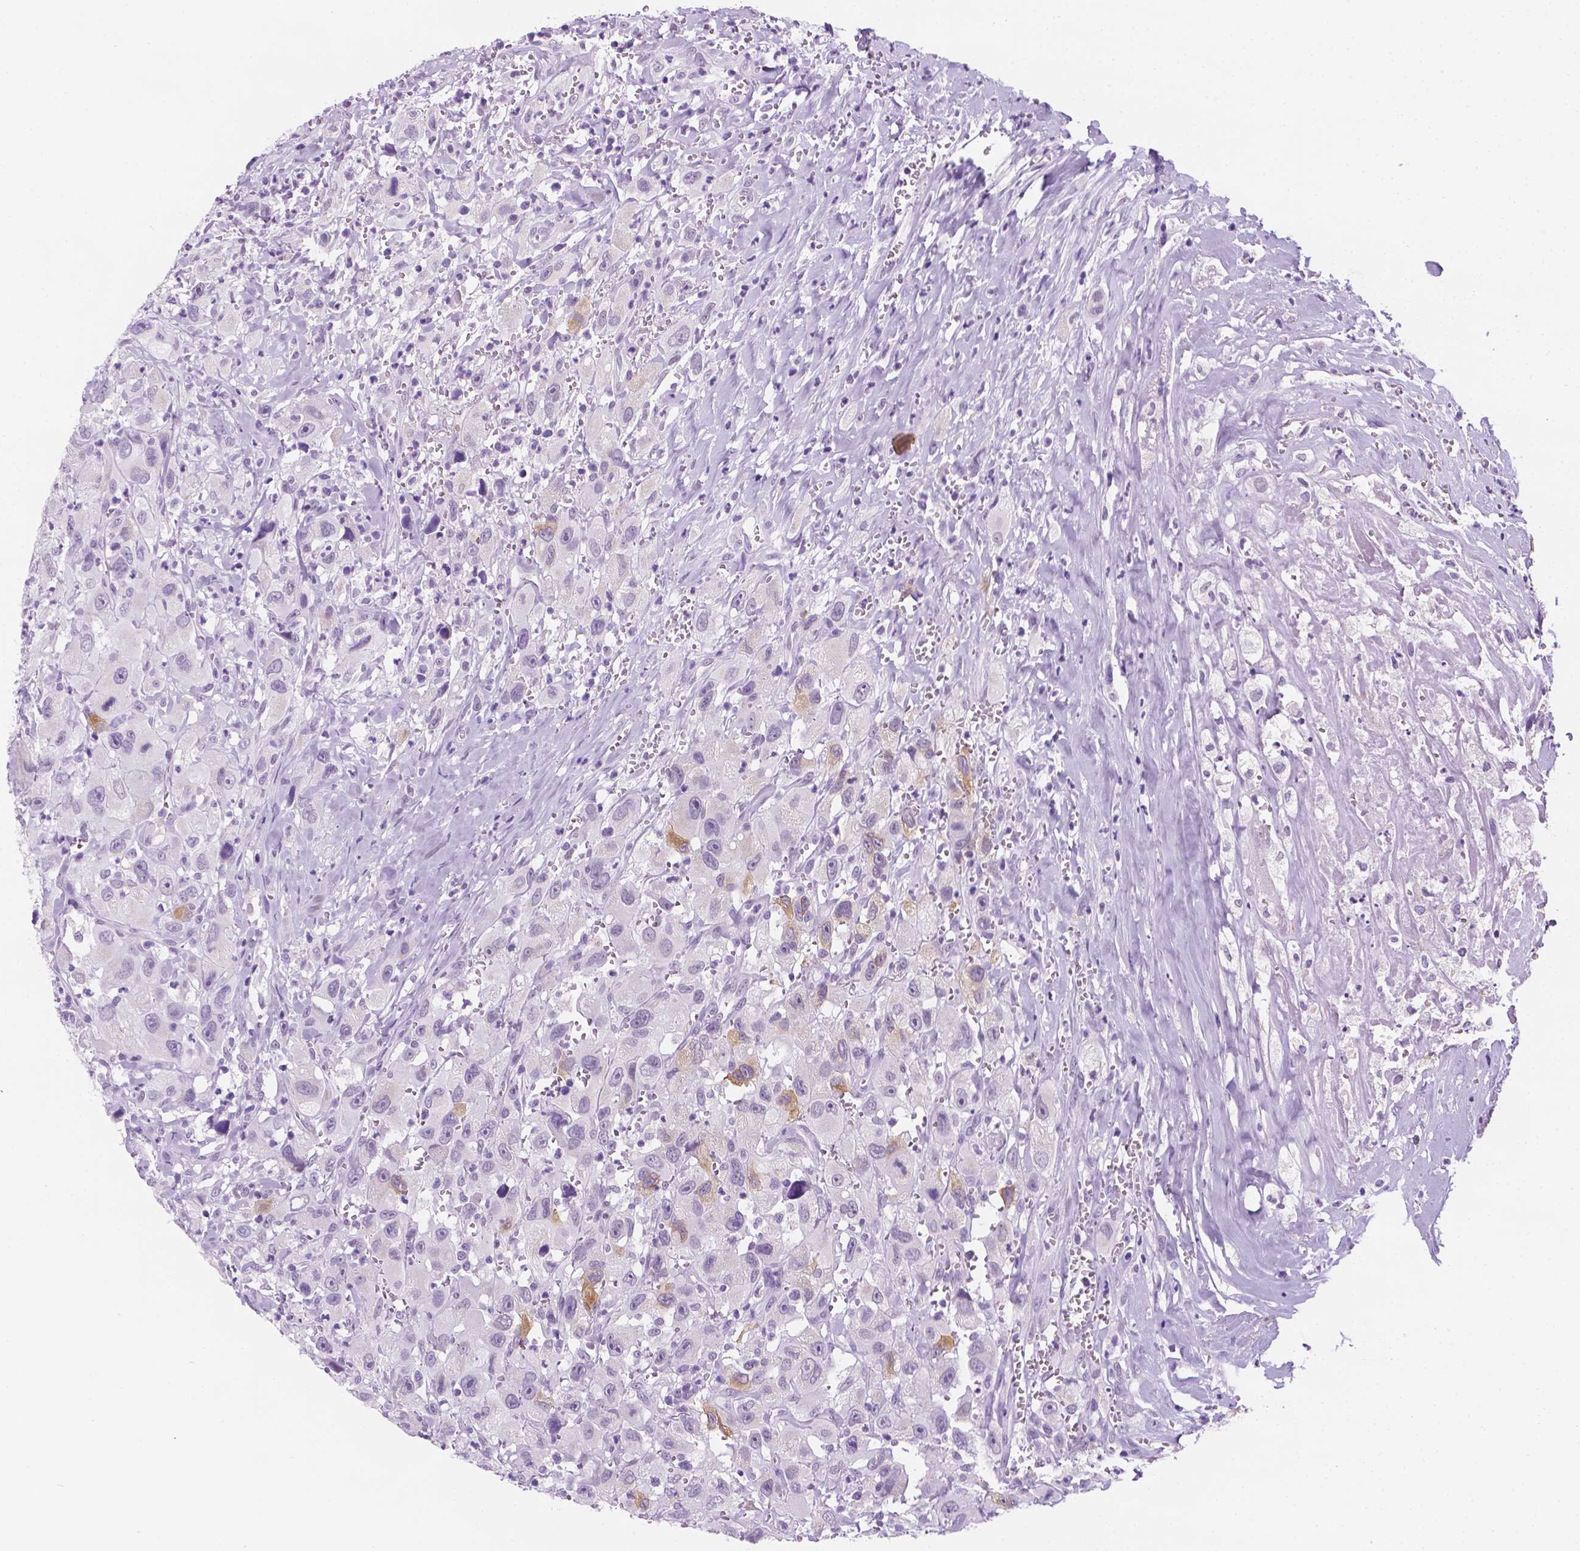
{"staining": {"intensity": "weak", "quantity": "<25%", "location": "cytoplasmic/membranous"}, "tissue": "head and neck cancer", "cell_type": "Tumor cells", "image_type": "cancer", "snomed": [{"axis": "morphology", "description": "Squamous cell carcinoma, NOS"}, {"axis": "morphology", "description": "Squamous cell carcinoma, metastatic, NOS"}, {"axis": "topography", "description": "Oral tissue"}, {"axis": "topography", "description": "Head-Neck"}], "caption": "The IHC photomicrograph has no significant staining in tumor cells of metastatic squamous cell carcinoma (head and neck) tissue. (DAB (3,3'-diaminobenzidine) immunohistochemistry (IHC) with hematoxylin counter stain).", "gene": "PPL", "patient": {"sex": "female", "age": 85}}